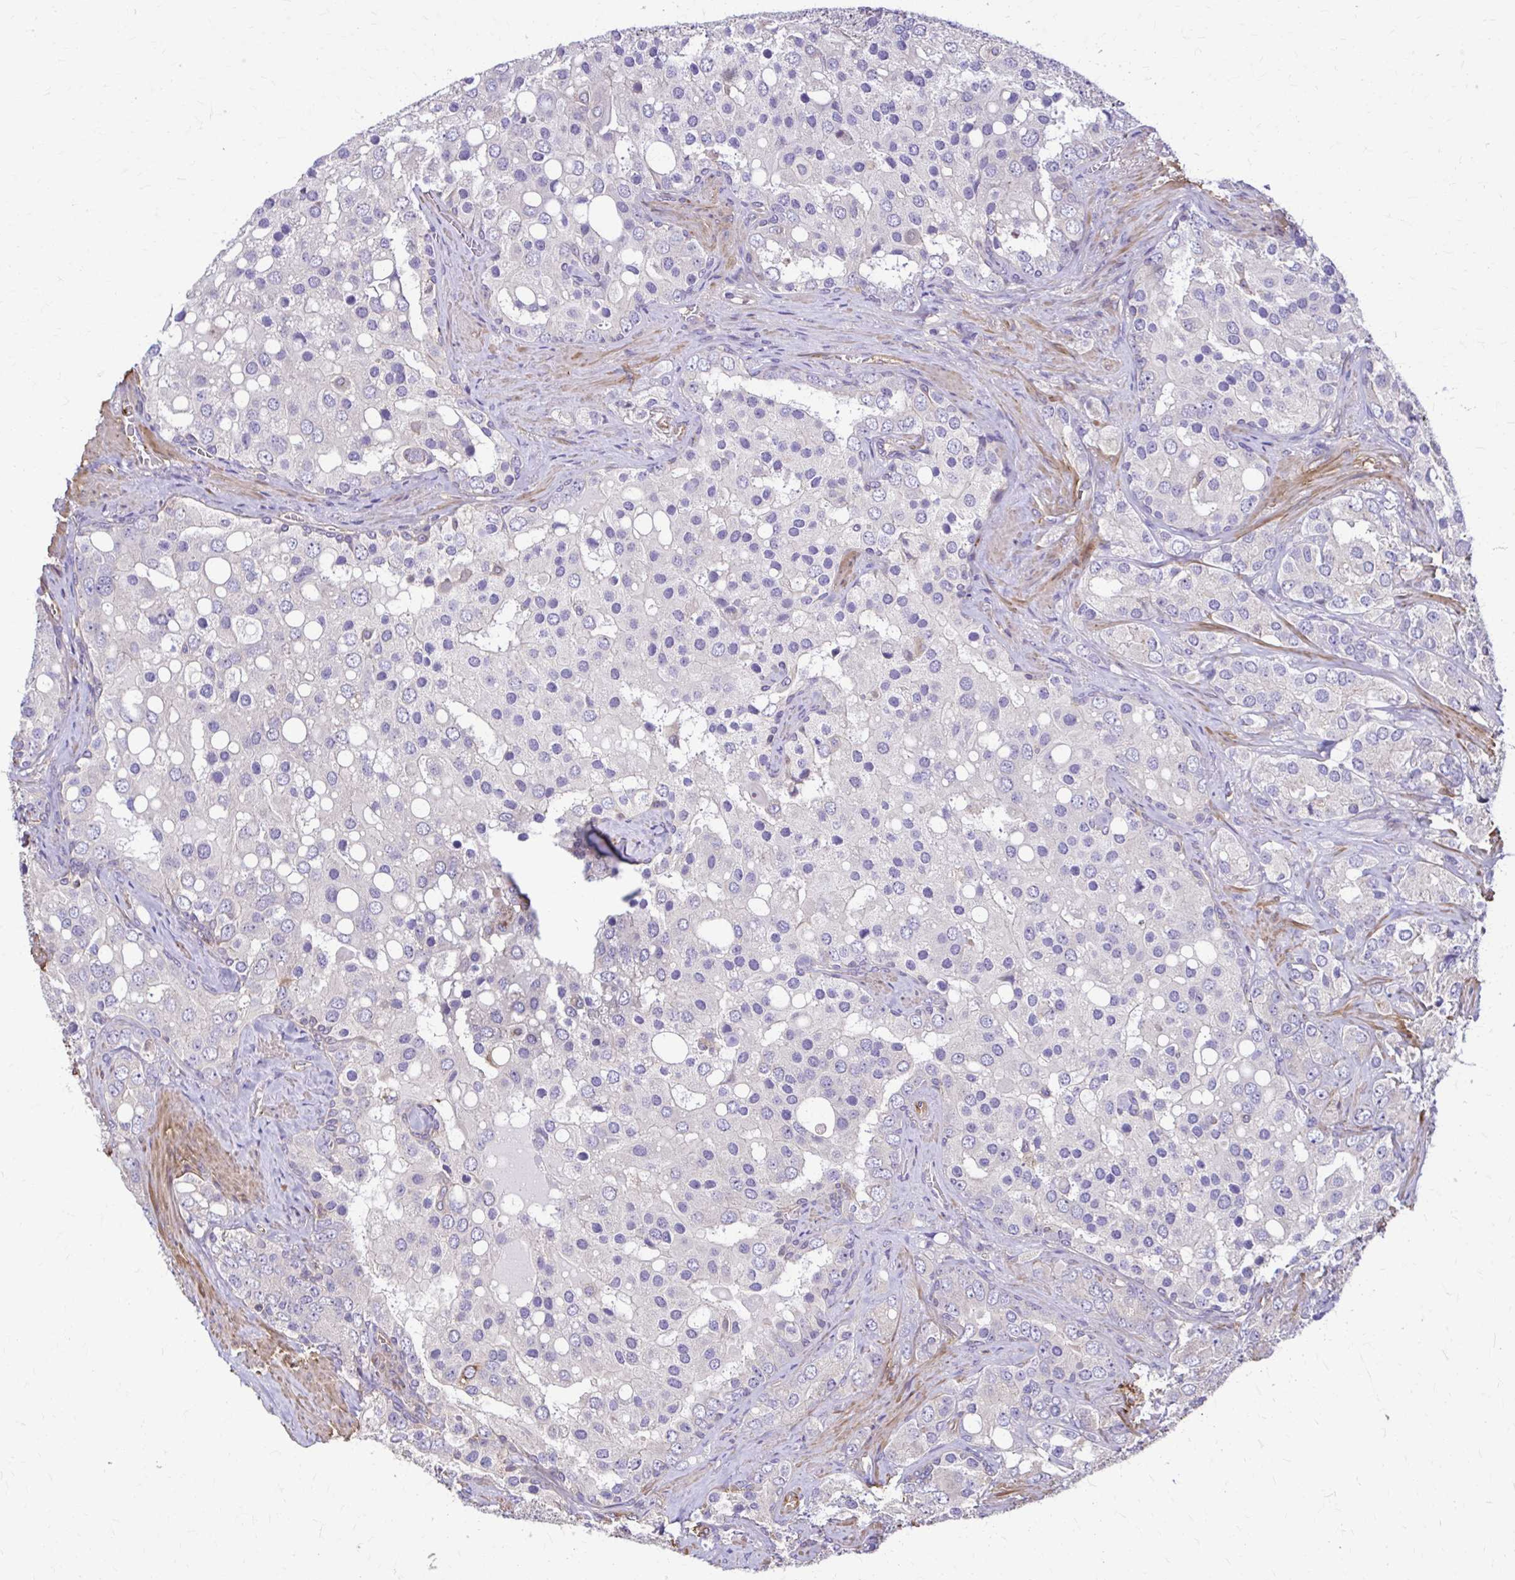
{"staining": {"intensity": "negative", "quantity": "none", "location": "none"}, "tissue": "prostate cancer", "cell_type": "Tumor cells", "image_type": "cancer", "snomed": [{"axis": "morphology", "description": "Adenocarcinoma, High grade"}, {"axis": "topography", "description": "Prostate"}], "caption": "Tumor cells show no significant staining in prostate cancer.", "gene": "DSP", "patient": {"sex": "male", "age": 67}}